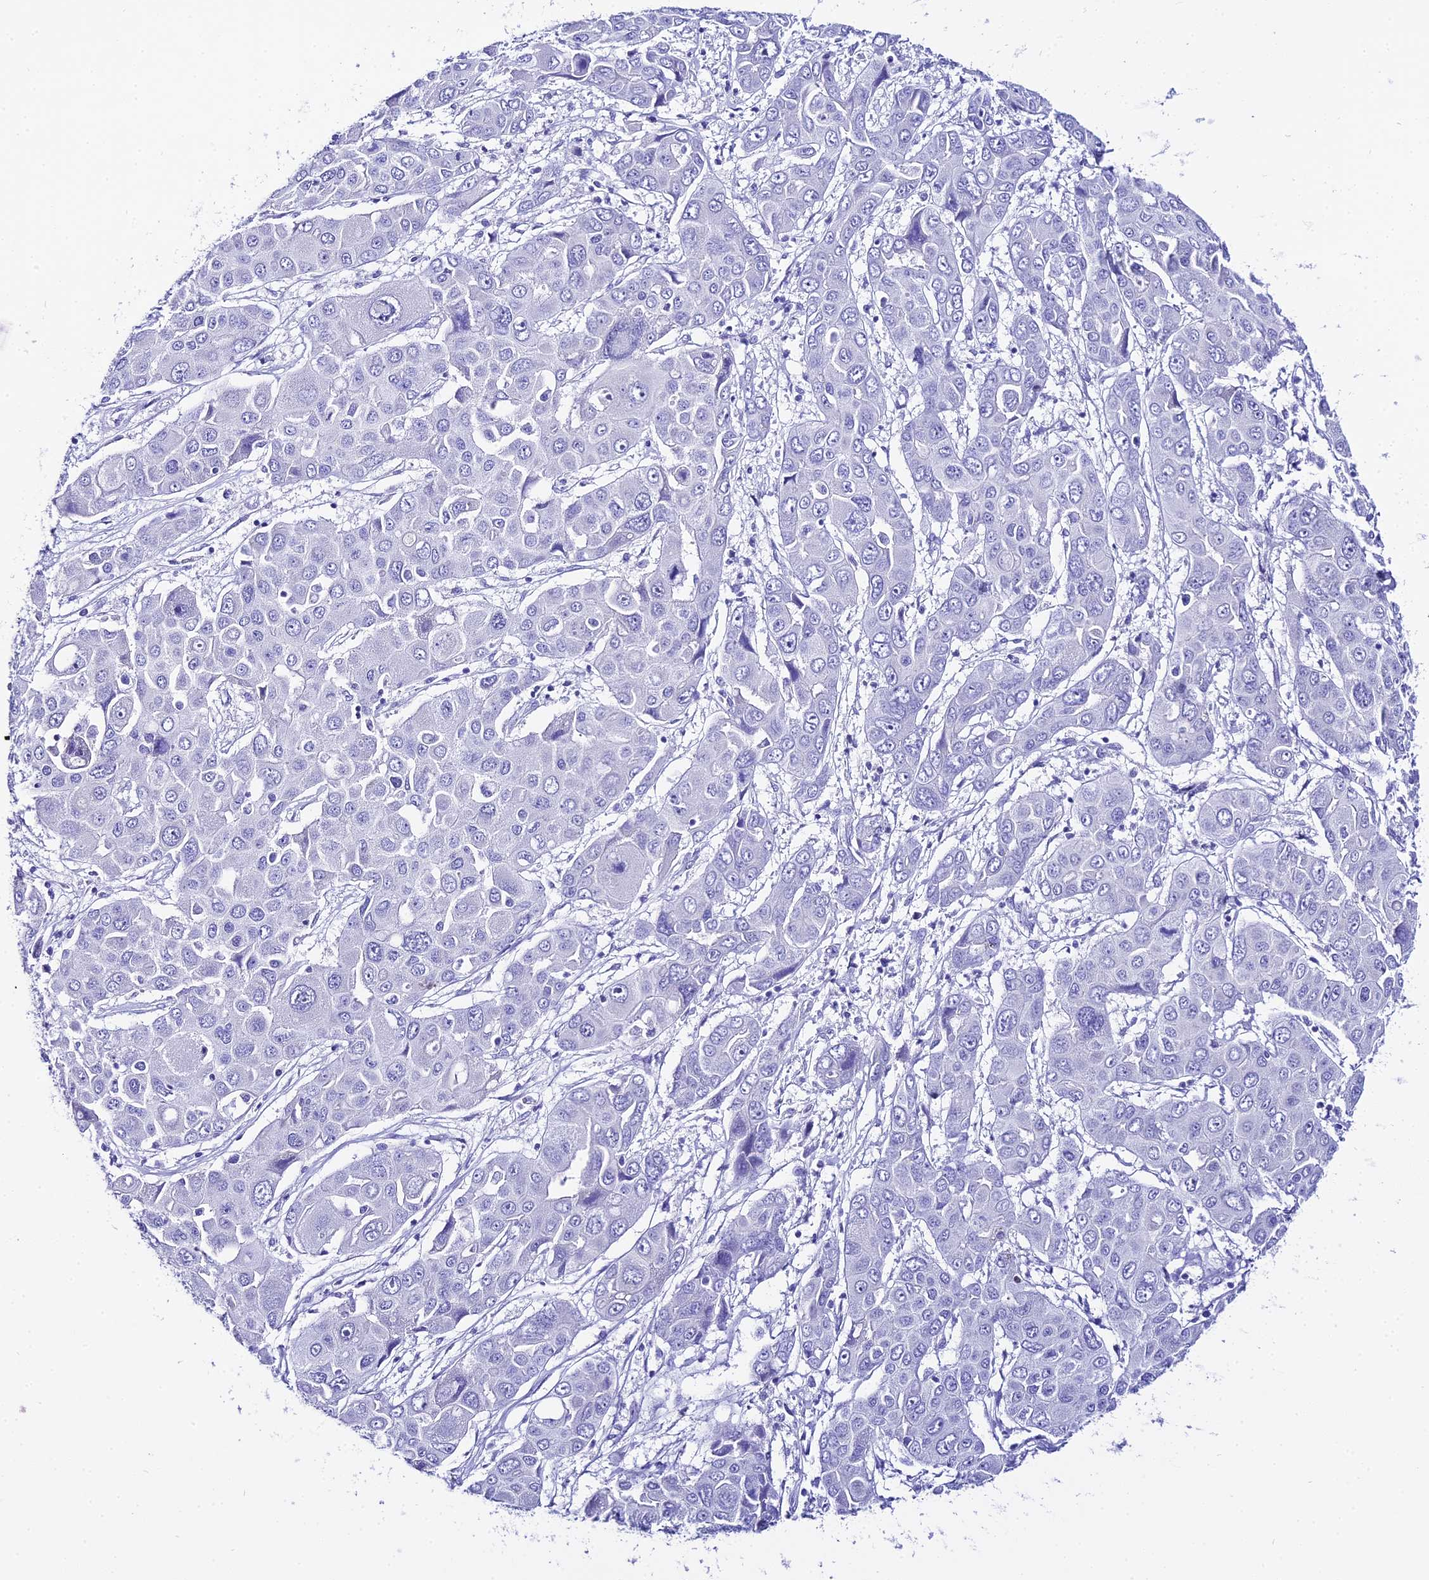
{"staining": {"intensity": "negative", "quantity": "none", "location": "none"}, "tissue": "liver cancer", "cell_type": "Tumor cells", "image_type": "cancer", "snomed": [{"axis": "morphology", "description": "Cholangiocarcinoma"}, {"axis": "topography", "description": "Liver"}], "caption": "Immunohistochemistry (IHC) of human liver cancer reveals no positivity in tumor cells.", "gene": "TRMT44", "patient": {"sex": "male", "age": 67}}